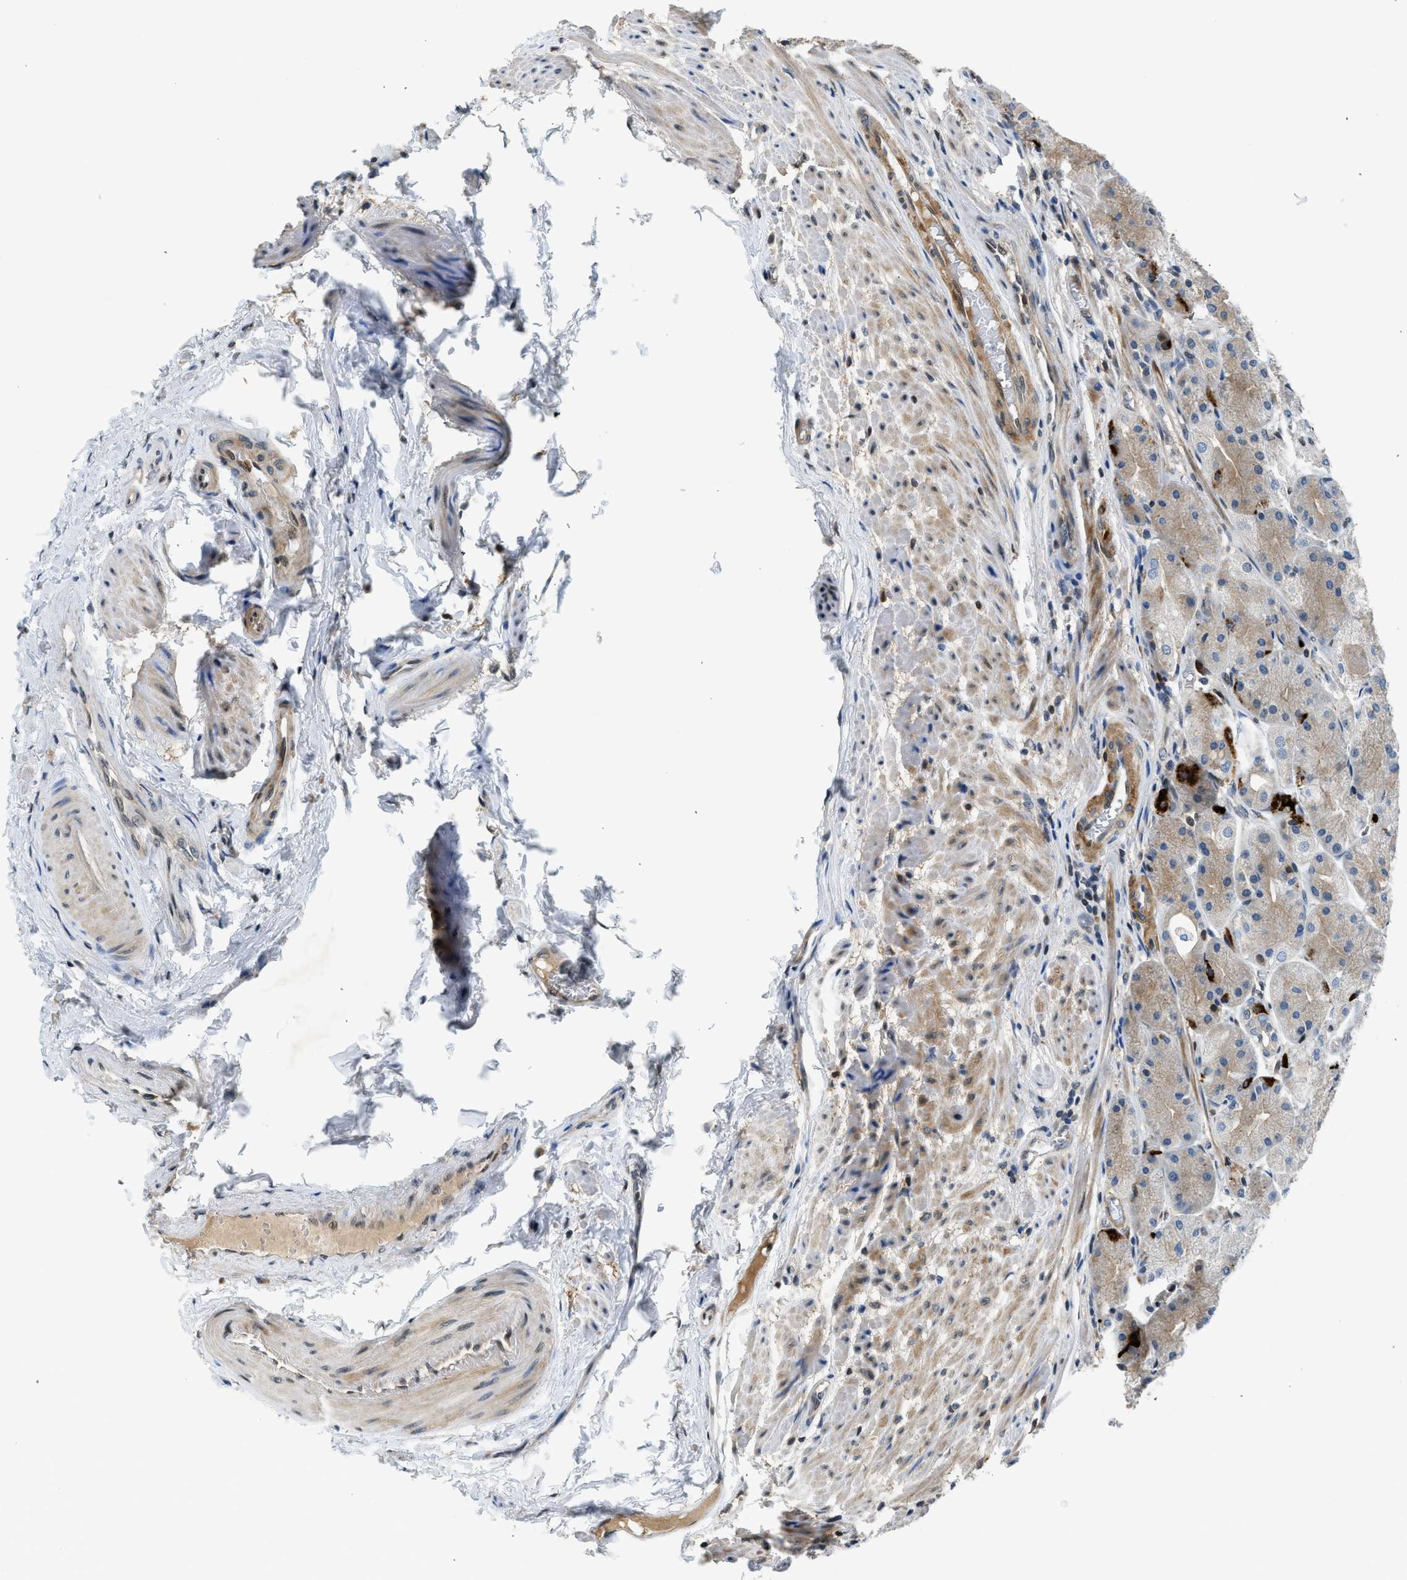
{"staining": {"intensity": "moderate", "quantity": ">75%", "location": "cytoplasmic/membranous,nuclear"}, "tissue": "stomach", "cell_type": "Glandular cells", "image_type": "normal", "snomed": [{"axis": "morphology", "description": "Normal tissue, NOS"}, {"axis": "topography", "description": "Stomach, upper"}], "caption": "IHC photomicrograph of benign stomach: stomach stained using immunohistochemistry (IHC) demonstrates medium levels of moderate protein expression localized specifically in the cytoplasmic/membranous,nuclear of glandular cells, appearing as a cytoplasmic/membranous,nuclear brown color.", "gene": "RETREG3", "patient": {"sex": "male", "age": 72}}